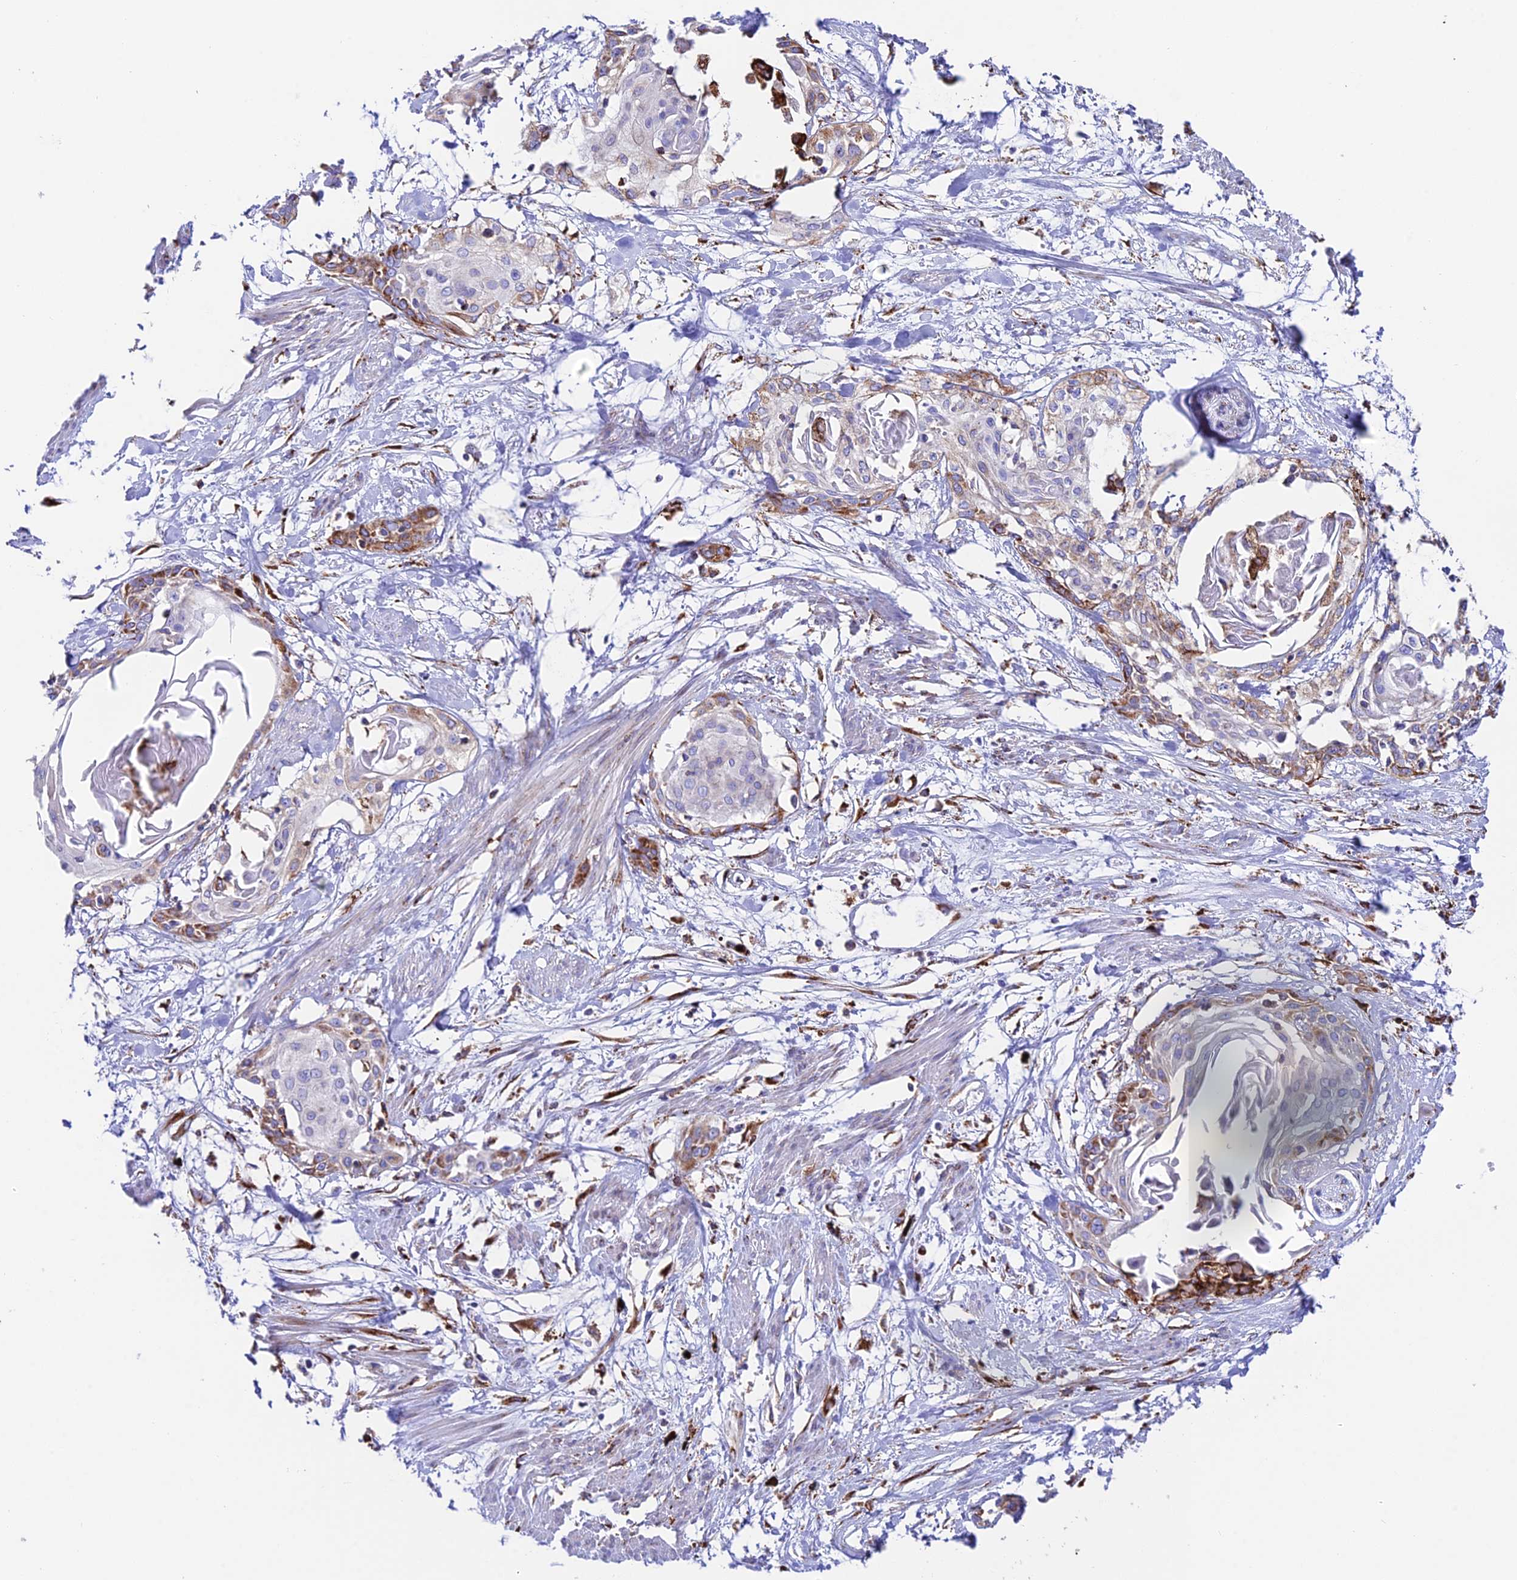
{"staining": {"intensity": "moderate", "quantity": "<25%", "location": "cytoplasmic/membranous"}, "tissue": "cervical cancer", "cell_type": "Tumor cells", "image_type": "cancer", "snomed": [{"axis": "morphology", "description": "Squamous cell carcinoma, NOS"}, {"axis": "topography", "description": "Cervix"}], "caption": "IHC image of cervical cancer (squamous cell carcinoma) stained for a protein (brown), which displays low levels of moderate cytoplasmic/membranous staining in approximately <25% of tumor cells.", "gene": "TUBGCP6", "patient": {"sex": "female", "age": 57}}